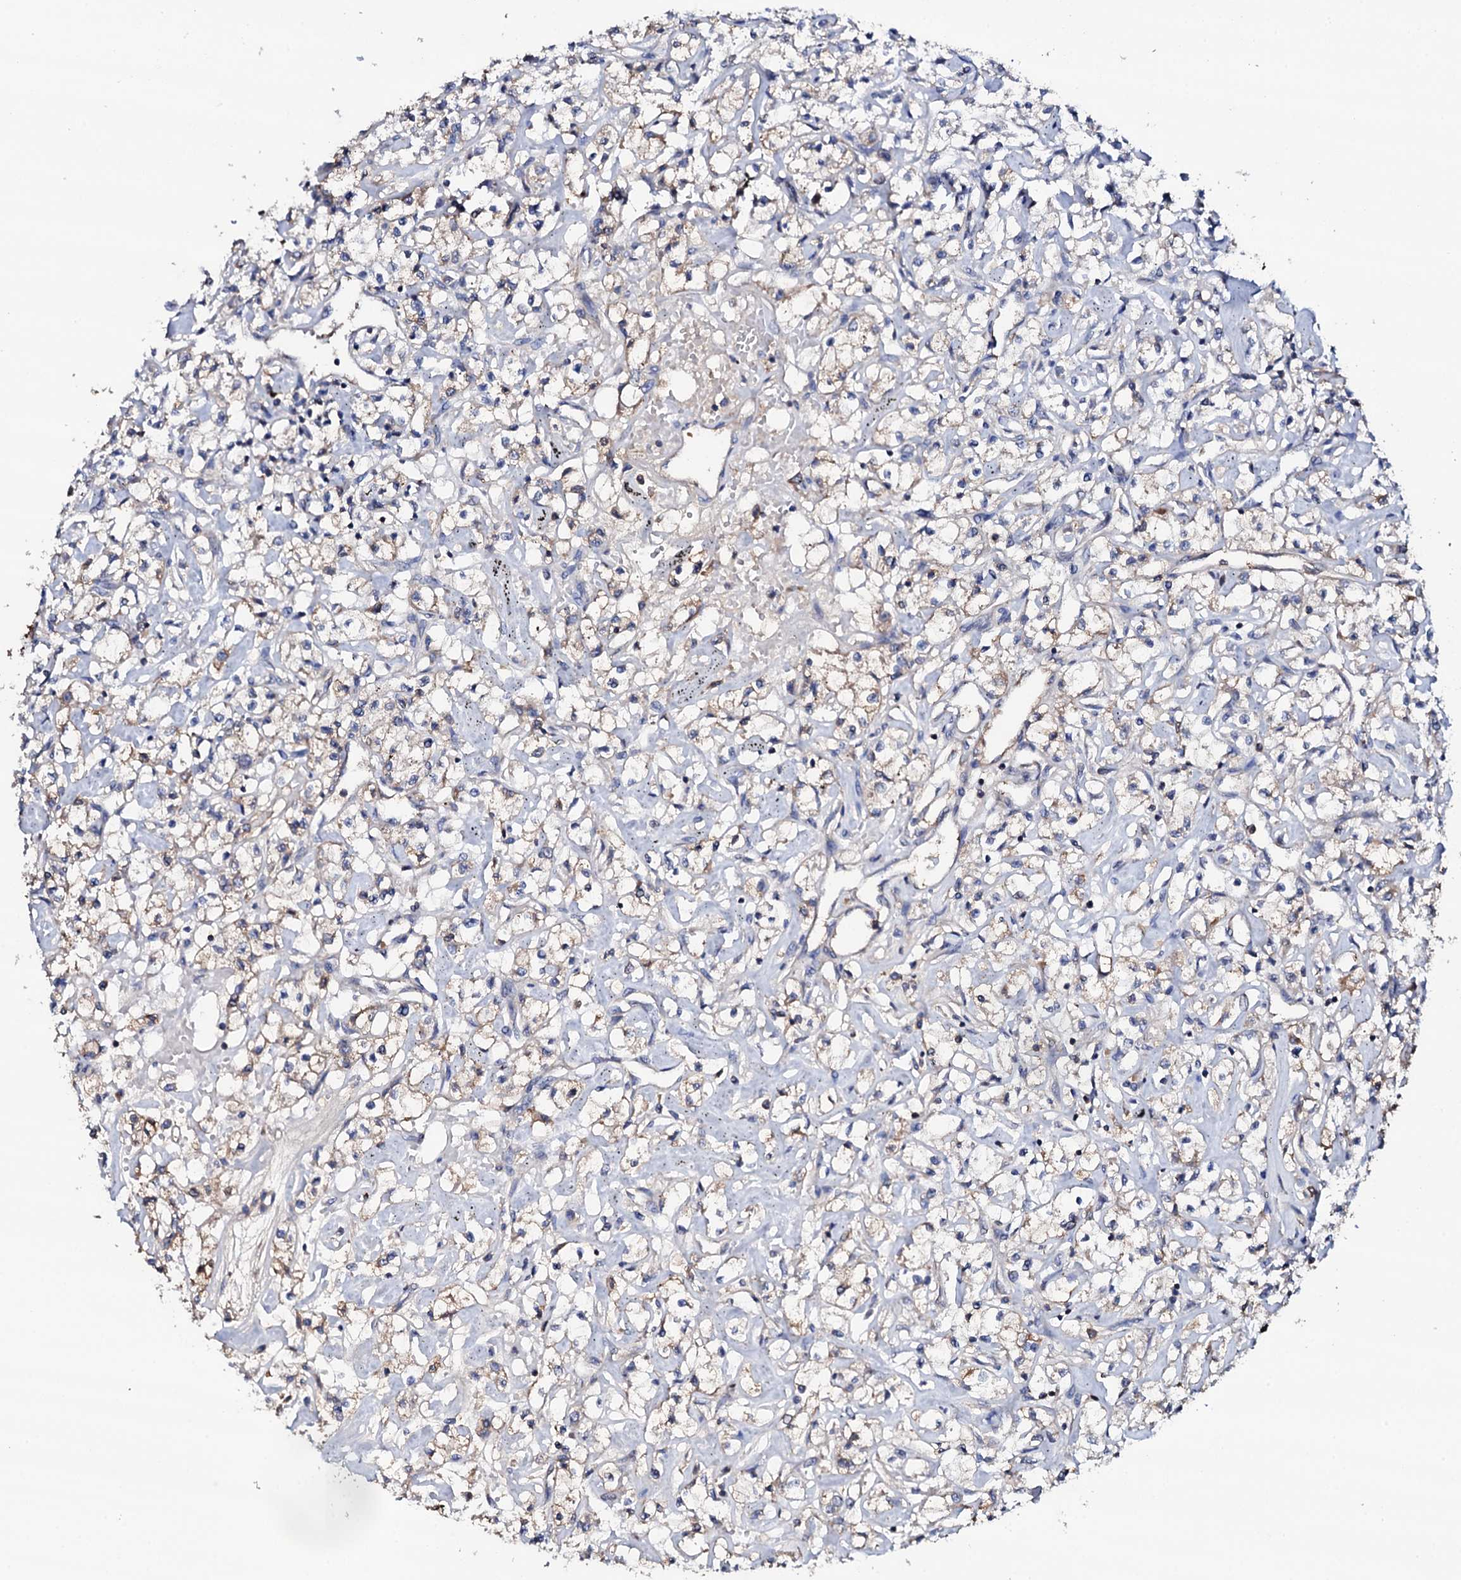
{"staining": {"intensity": "weak", "quantity": "<25%", "location": "cytoplasmic/membranous"}, "tissue": "renal cancer", "cell_type": "Tumor cells", "image_type": "cancer", "snomed": [{"axis": "morphology", "description": "Adenocarcinoma, NOS"}, {"axis": "topography", "description": "Kidney"}], "caption": "A high-resolution histopathology image shows immunohistochemistry staining of renal cancer, which demonstrates no significant staining in tumor cells.", "gene": "TCAF2", "patient": {"sex": "female", "age": 59}}